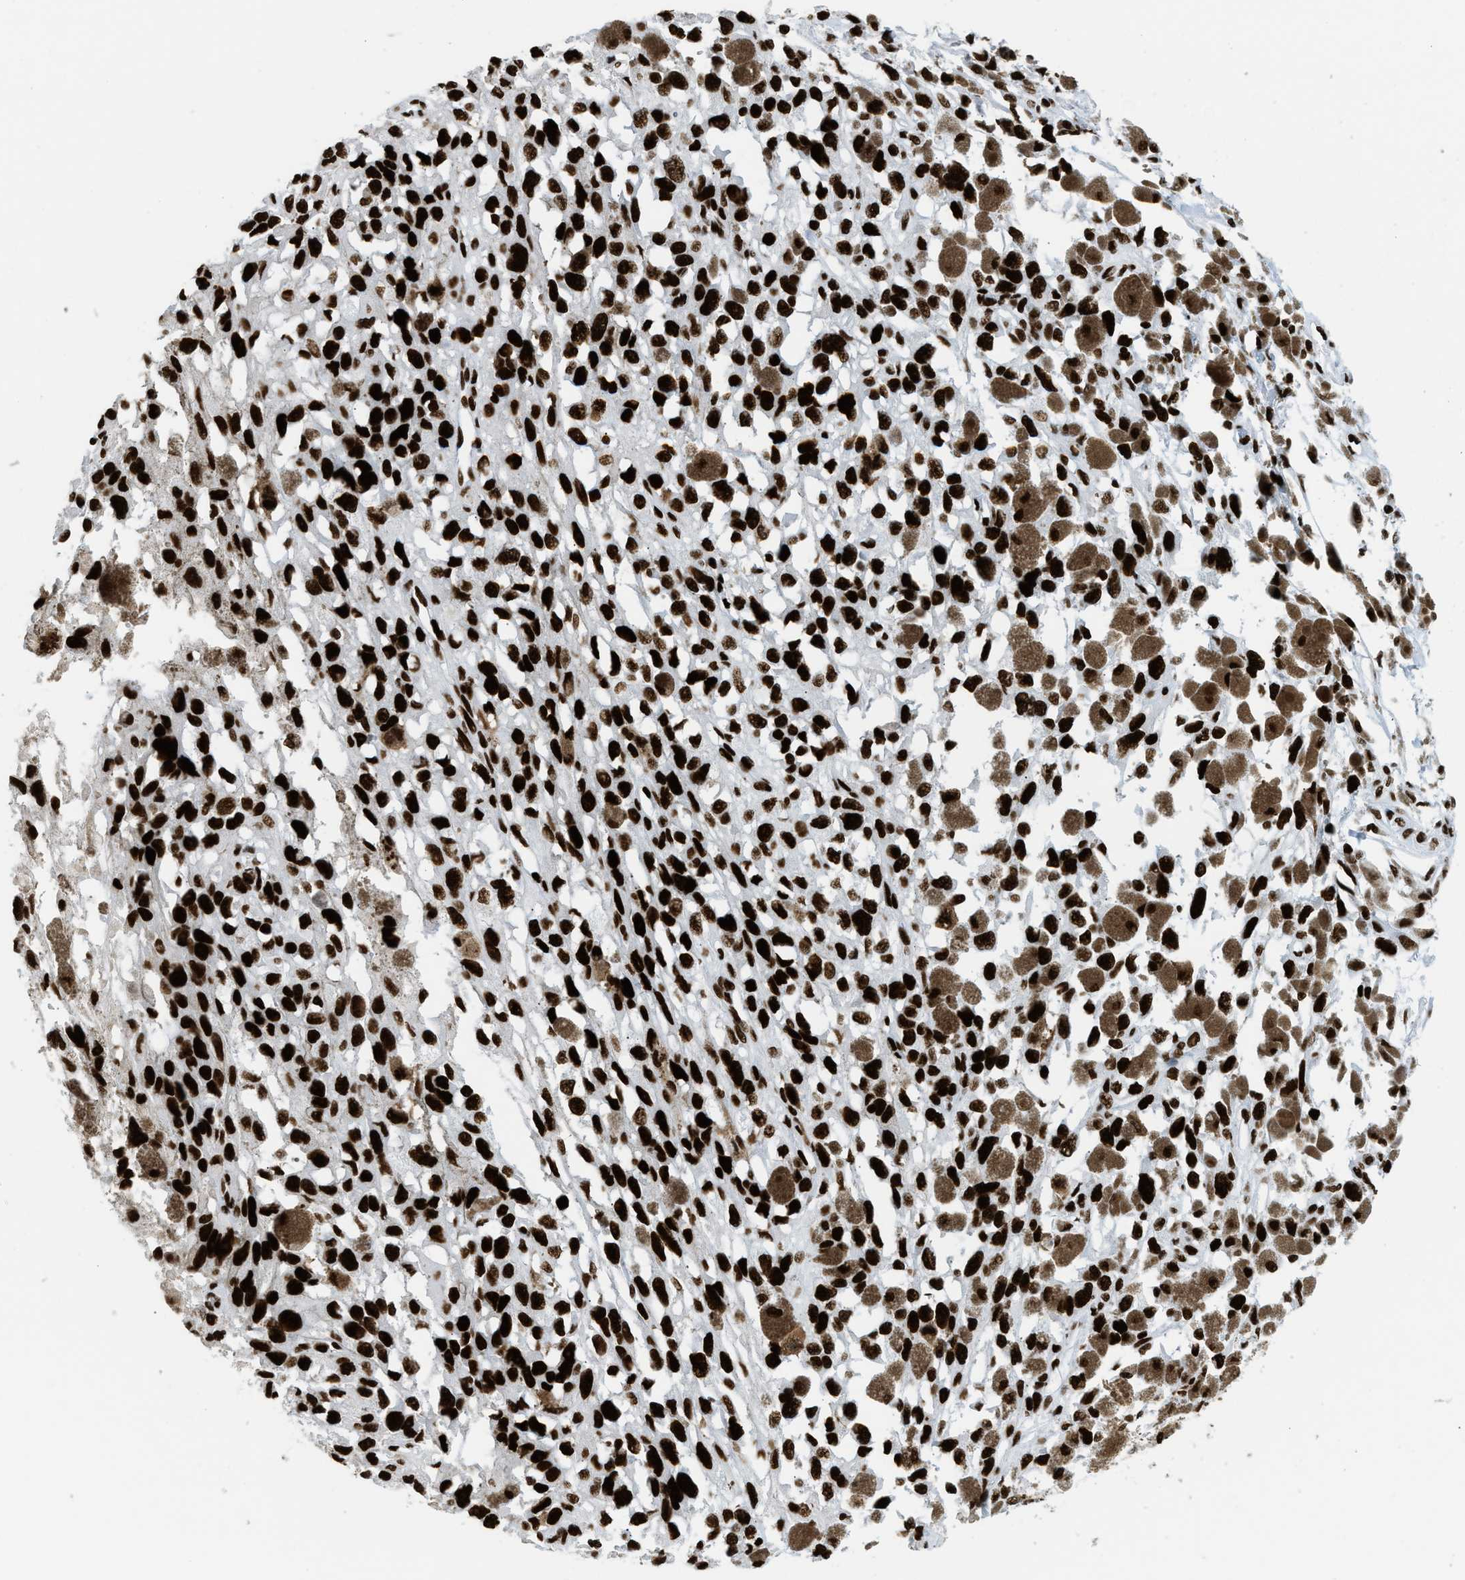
{"staining": {"intensity": "strong", "quantity": ">75%", "location": "nuclear"}, "tissue": "melanoma", "cell_type": "Tumor cells", "image_type": "cancer", "snomed": [{"axis": "morphology", "description": "Malignant melanoma, Metastatic site"}, {"axis": "topography", "description": "Lymph node"}], "caption": "The image displays a brown stain indicating the presence of a protein in the nuclear of tumor cells in malignant melanoma (metastatic site).", "gene": "PIF1", "patient": {"sex": "male", "age": 59}}